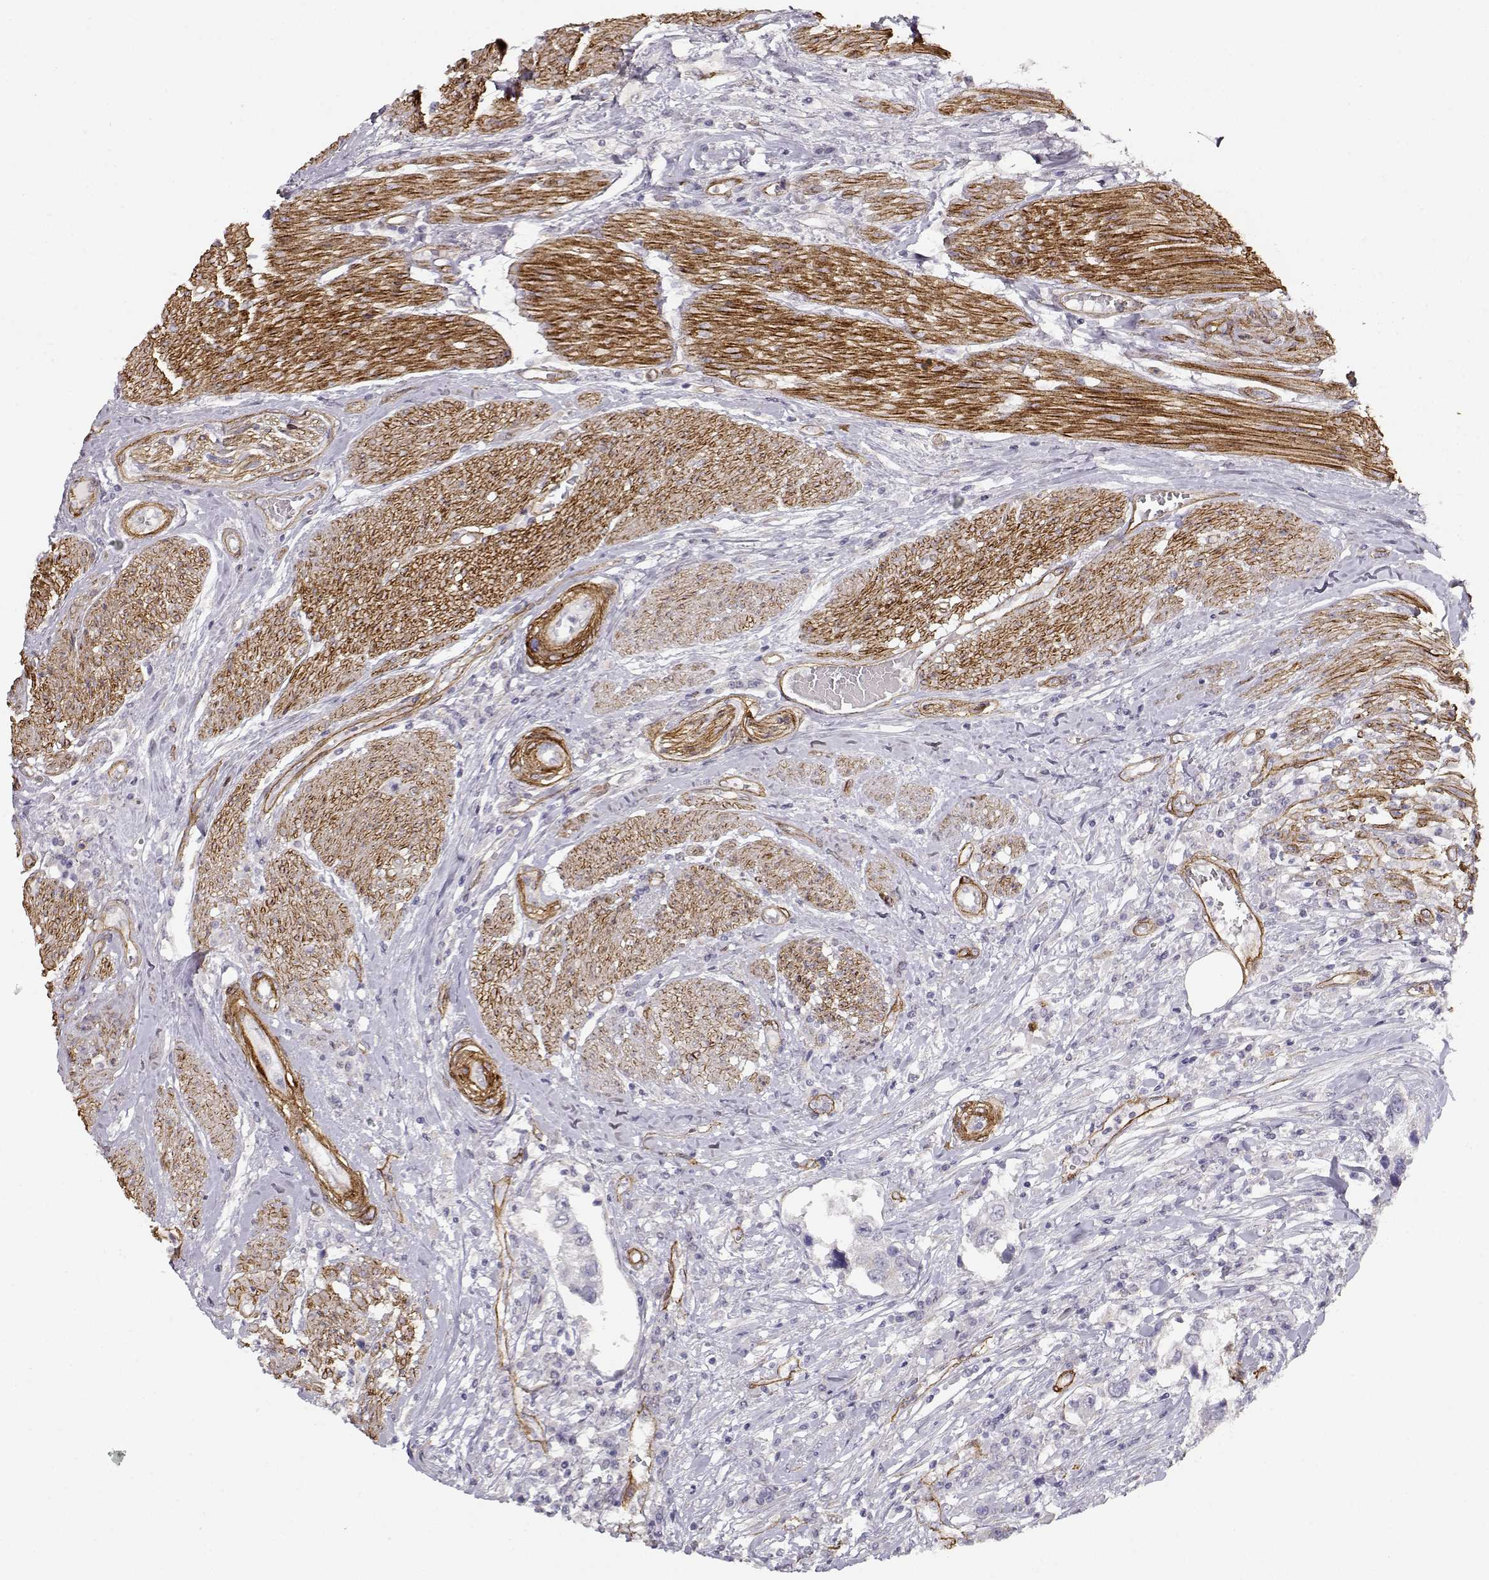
{"staining": {"intensity": "negative", "quantity": "none", "location": "none"}, "tissue": "urothelial cancer", "cell_type": "Tumor cells", "image_type": "cancer", "snomed": [{"axis": "morphology", "description": "Urothelial carcinoma, NOS"}, {"axis": "morphology", "description": "Urothelial carcinoma, High grade"}, {"axis": "topography", "description": "Urinary bladder"}], "caption": "Tumor cells show no significant protein expression in high-grade urothelial carcinoma.", "gene": "LAMC1", "patient": {"sex": "male", "age": 63}}